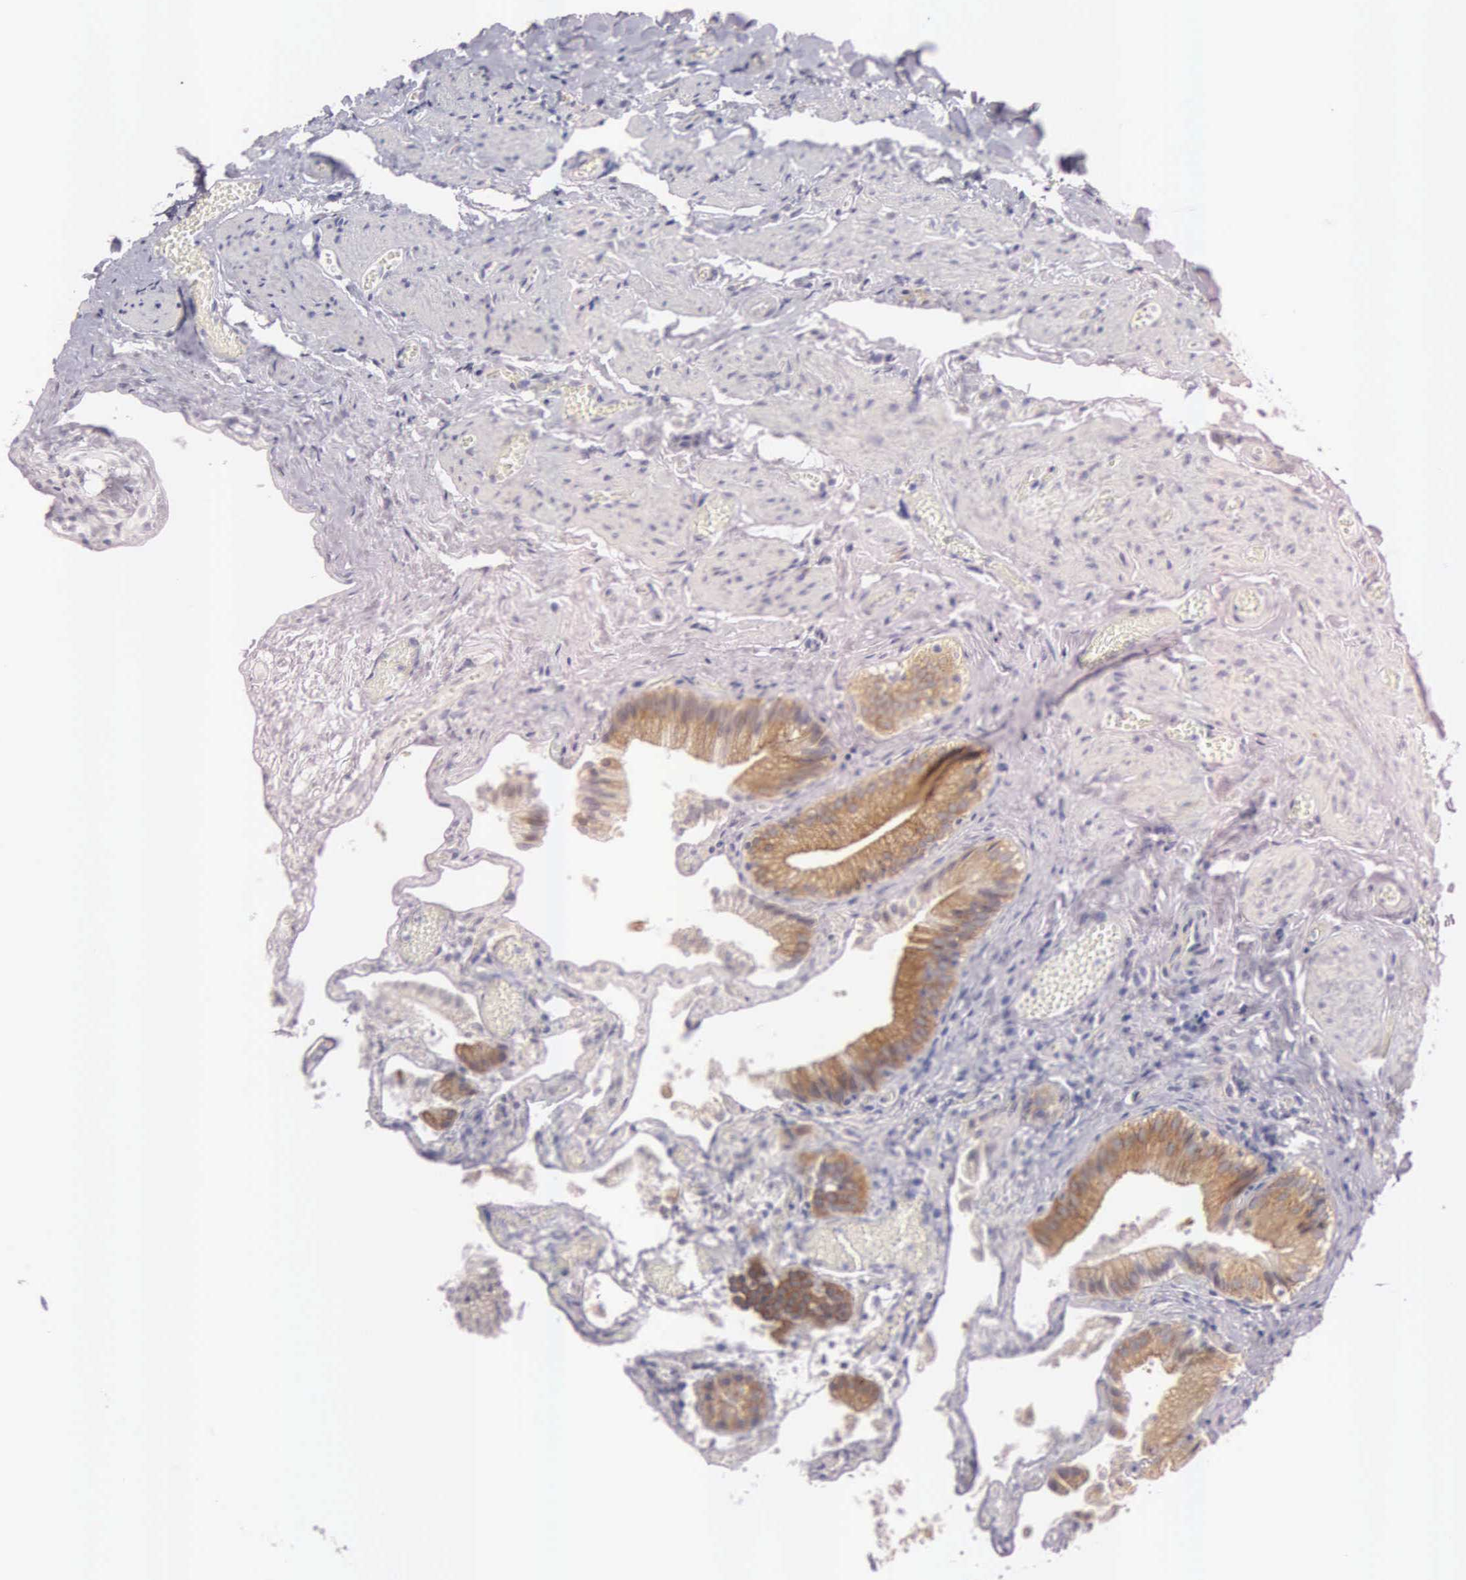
{"staining": {"intensity": "moderate", "quantity": ">75%", "location": "cytoplasmic/membranous"}, "tissue": "gallbladder", "cell_type": "Glandular cells", "image_type": "normal", "snomed": [{"axis": "morphology", "description": "Normal tissue, NOS"}, {"axis": "topography", "description": "Gallbladder"}], "caption": "Immunohistochemistry image of unremarkable human gallbladder stained for a protein (brown), which exhibits medium levels of moderate cytoplasmic/membranous positivity in approximately >75% of glandular cells.", "gene": "CEP170B", "patient": {"sex": "female", "age": 44}}